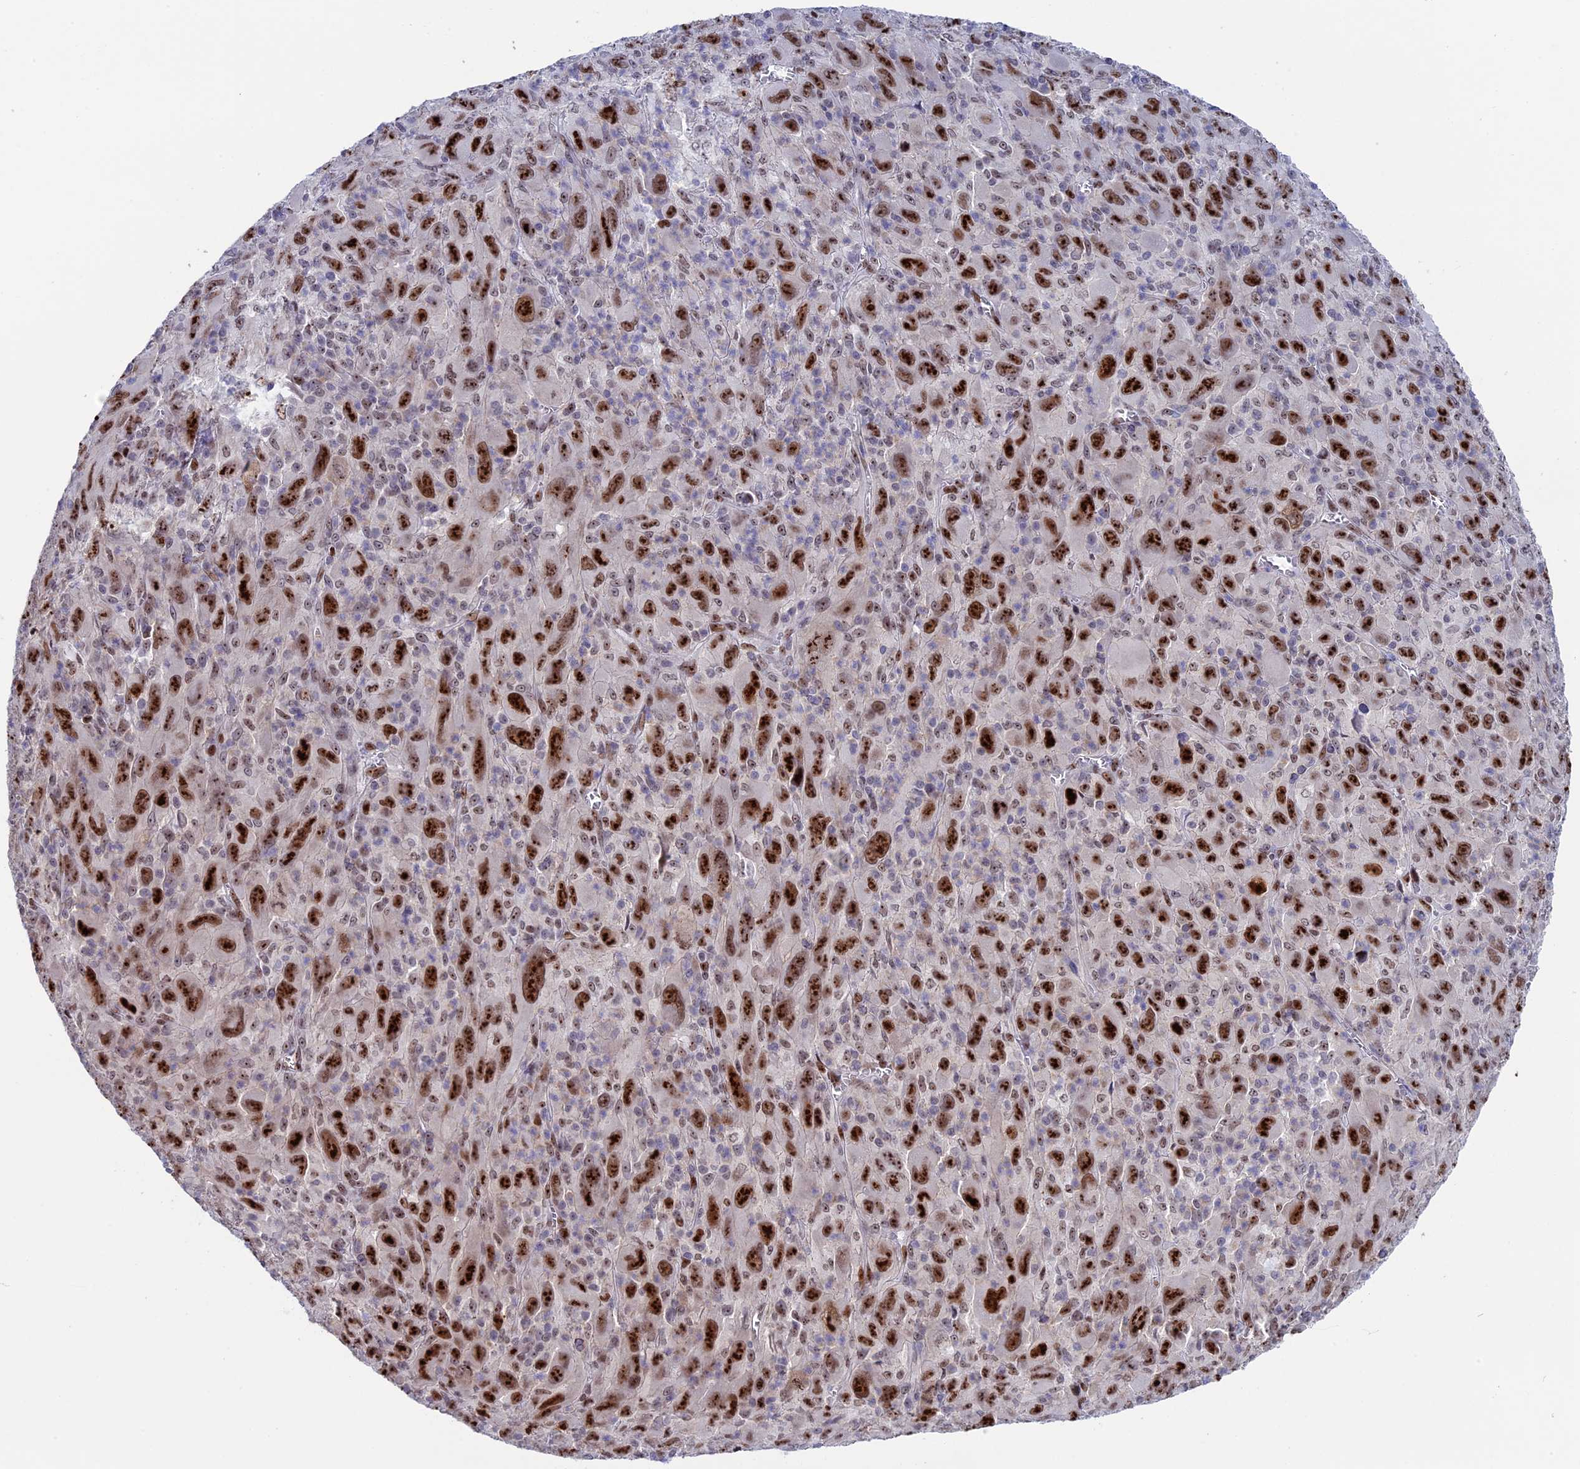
{"staining": {"intensity": "strong", "quantity": ">75%", "location": "nuclear"}, "tissue": "melanoma", "cell_type": "Tumor cells", "image_type": "cancer", "snomed": [{"axis": "morphology", "description": "Malignant melanoma, Metastatic site"}, {"axis": "topography", "description": "Skin"}], "caption": "IHC image of neoplastic tissue: melanoma stained using immunohistochemistry (IHC) displays high levels of strong protein expression localized specifically in the nuclear of tumor cells, appearing as a nuclear brown color.", "gene": "CCDC86", "patient": {"sex": "female", "age": 56}}